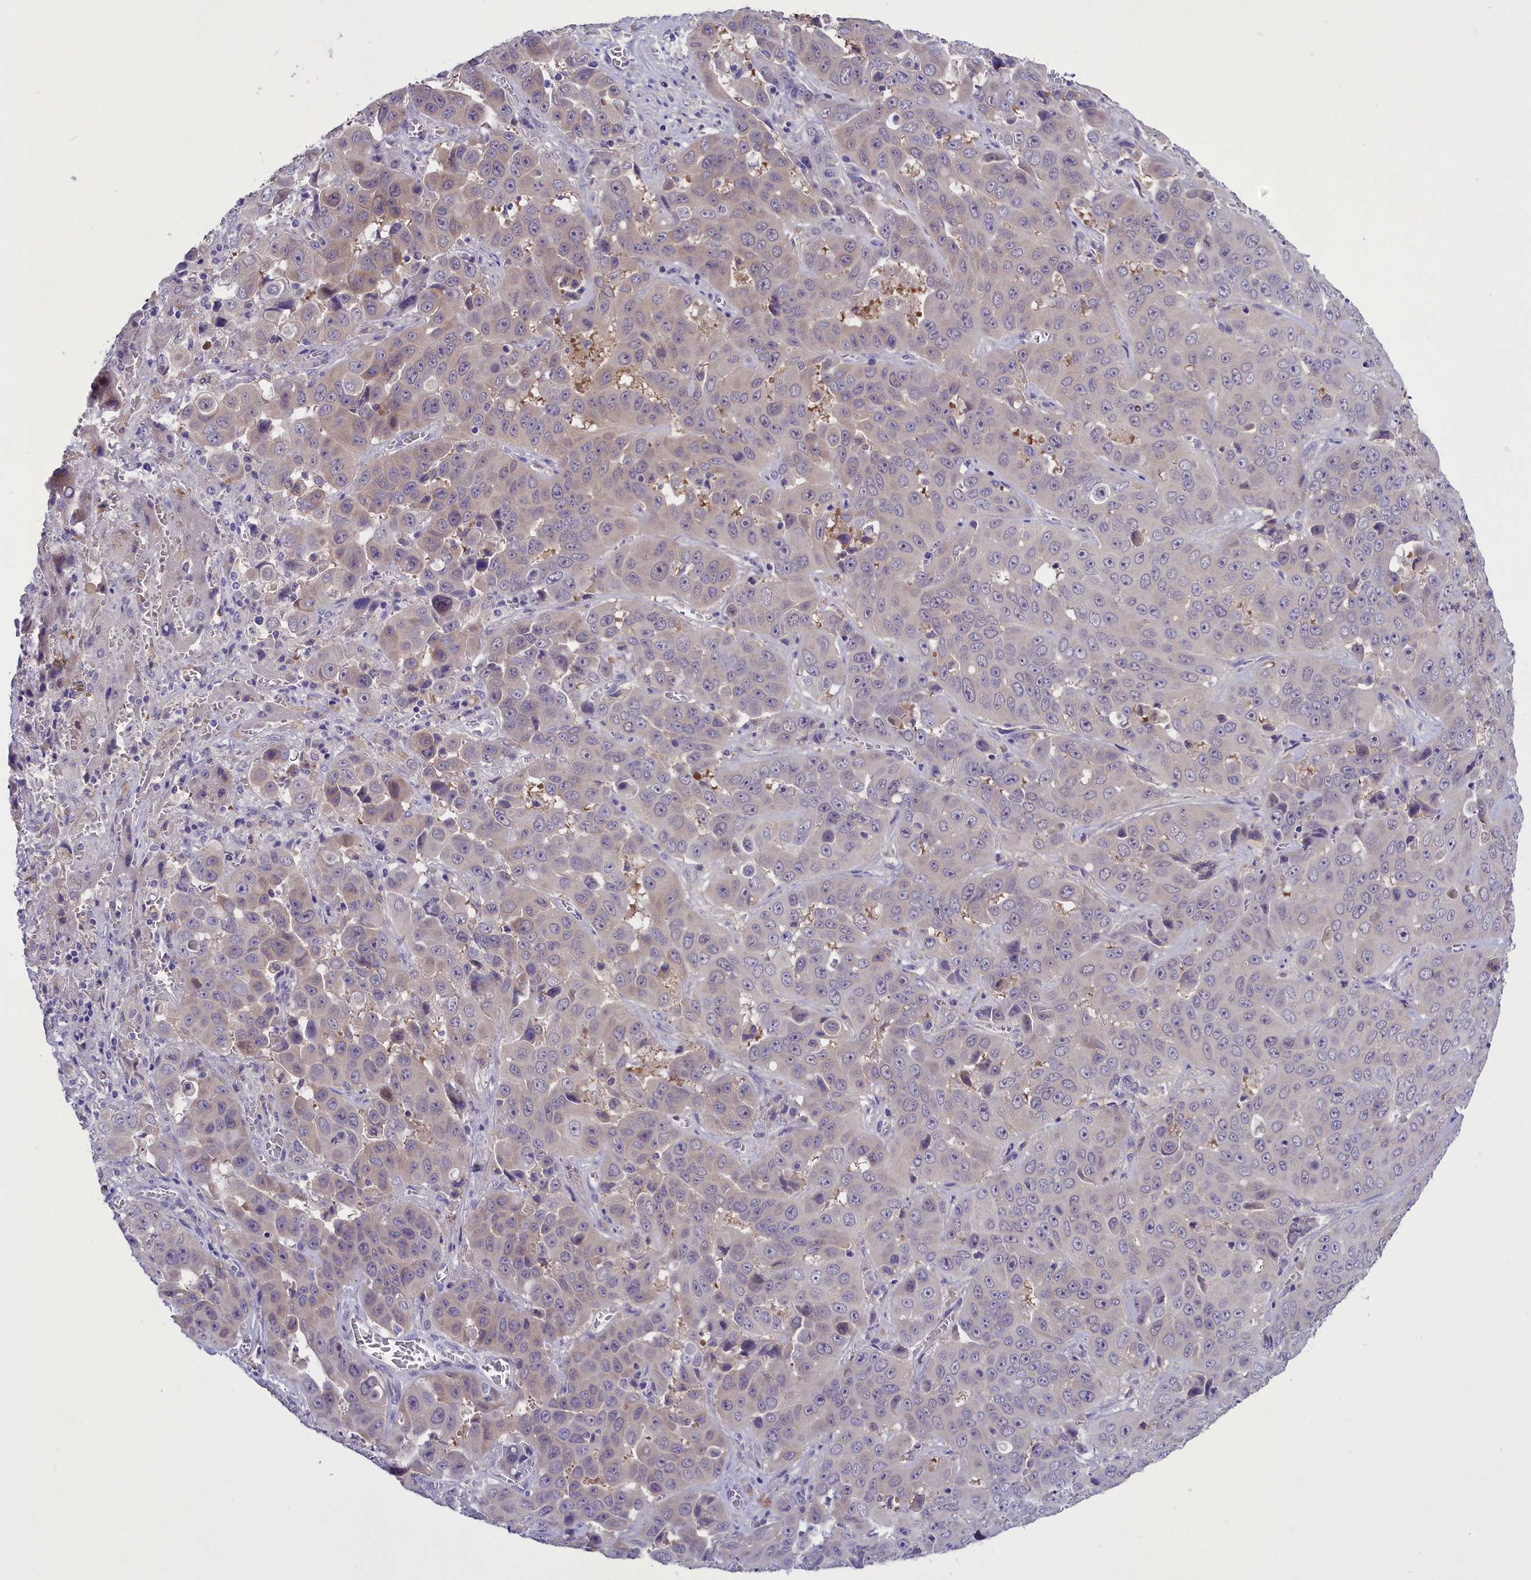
{"staining": {"intensity": "weak", "quantity": "<25%", "location": "cytoplasmic/membranous"}, "tissue": "liver cancer", "cell_type": "Tumor cells", "image_type": "cancer", "snomed": [{"axis": "morphology", "description": "Cholangiocarcinoma"}, {"axis": "topography", "description": "Liver"}], "caption": "Protein analysis of liver cancer (cholangiocarcinoma) reveals no significant expression in tumor cells.", "gene": "ENPP6", "patient": {"sex": "female", "age": 52}}